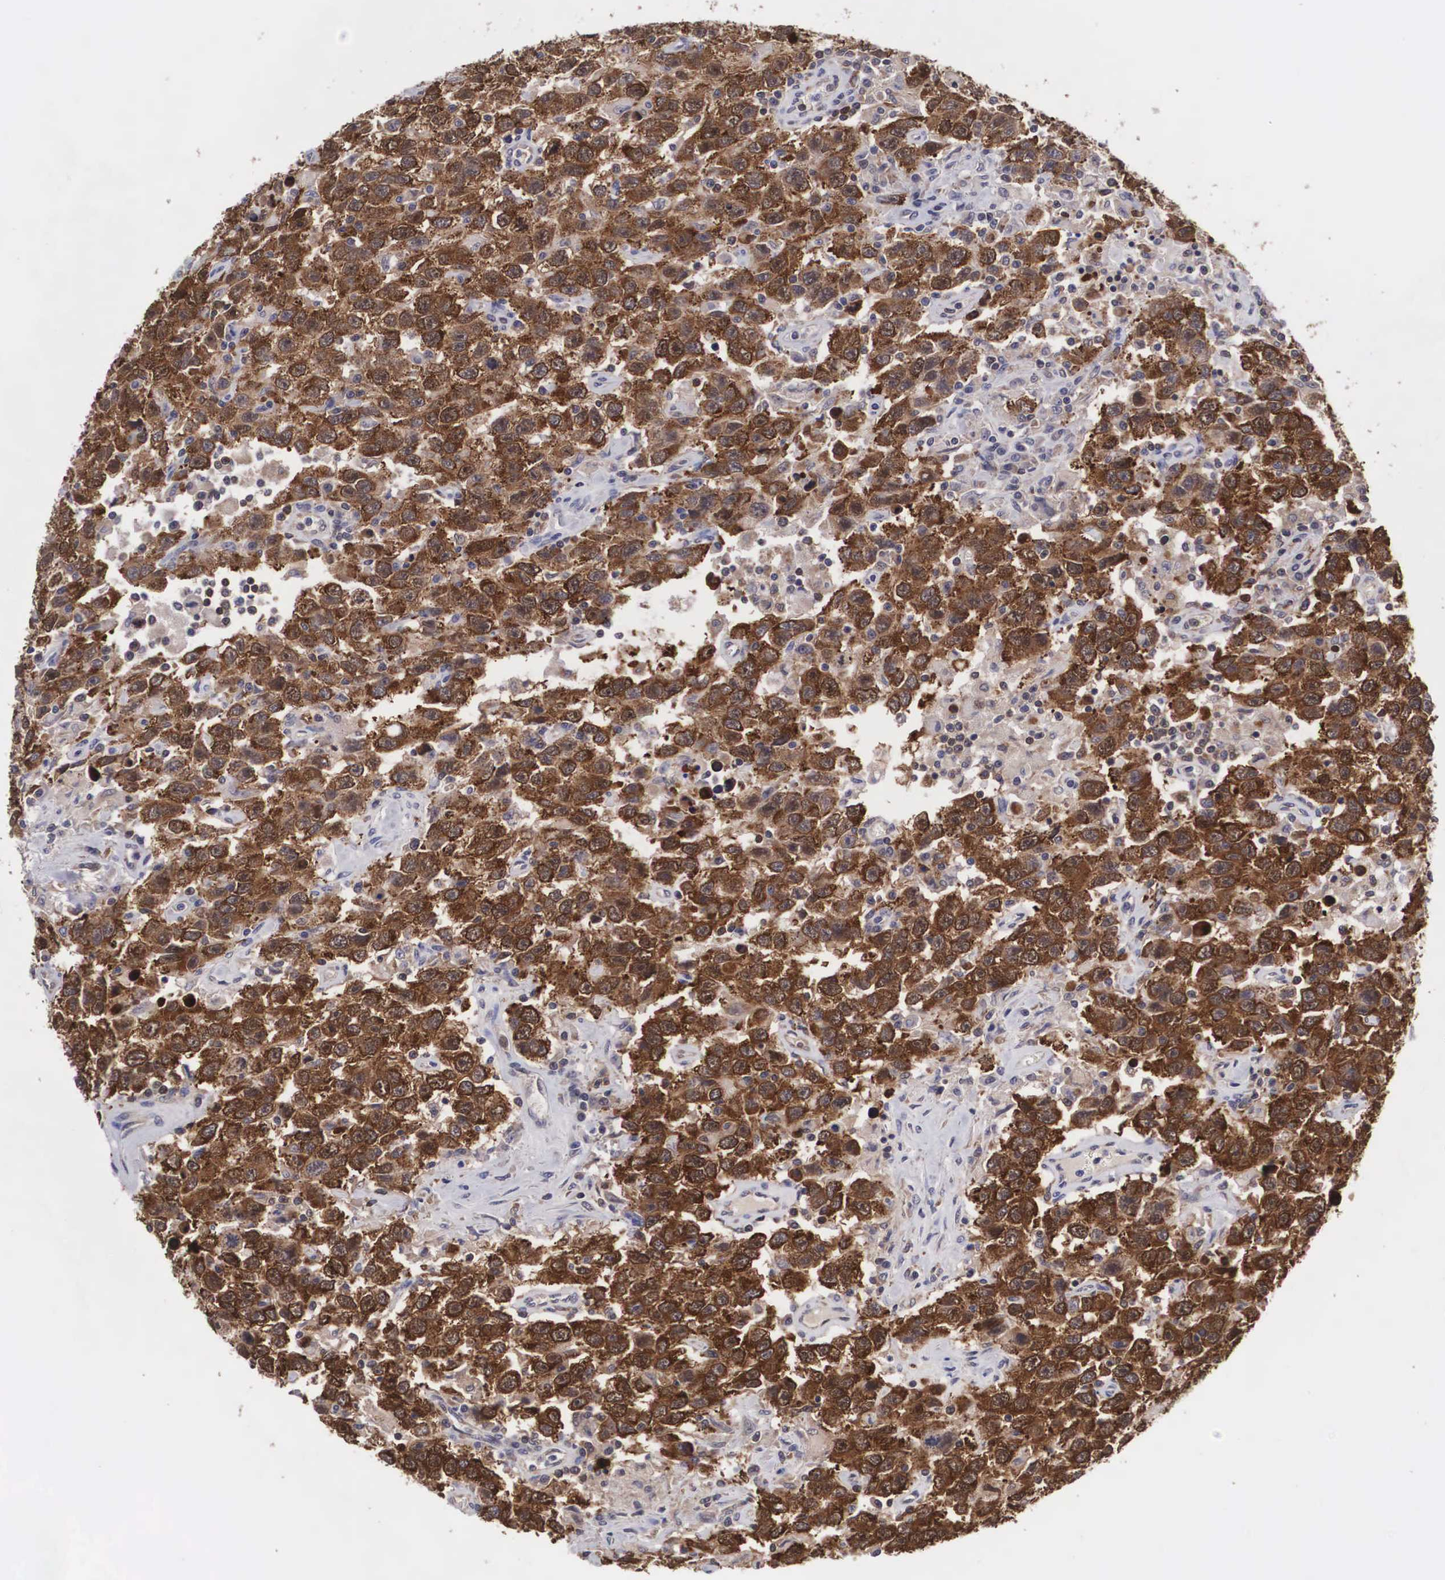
{"staining": {"intensity": "strong", "quantity": ">75%", "location": "cytoplasmic/membranous,nuclear"}, "tissue": "testis cancer", "cell_type": "Tumor cells", "image_type": "cancer", "snomed": [{"axis": "morphology", "description": "Seminoma, NOS"}, {"axis": "topography", "description": "Testis"}], "caption": "Seminoma (testis) stained for a protein shows strong cytoplasmic/membranous and nuclear positivity in tumor cells. The staining was performed using DAB to visualize the protein expression in brown, while the nuclei were stained in blue with hematoxylin (Magnification: 20x).", "gene": "ADSL", "patient": {"sex": "male", "age": 41}}